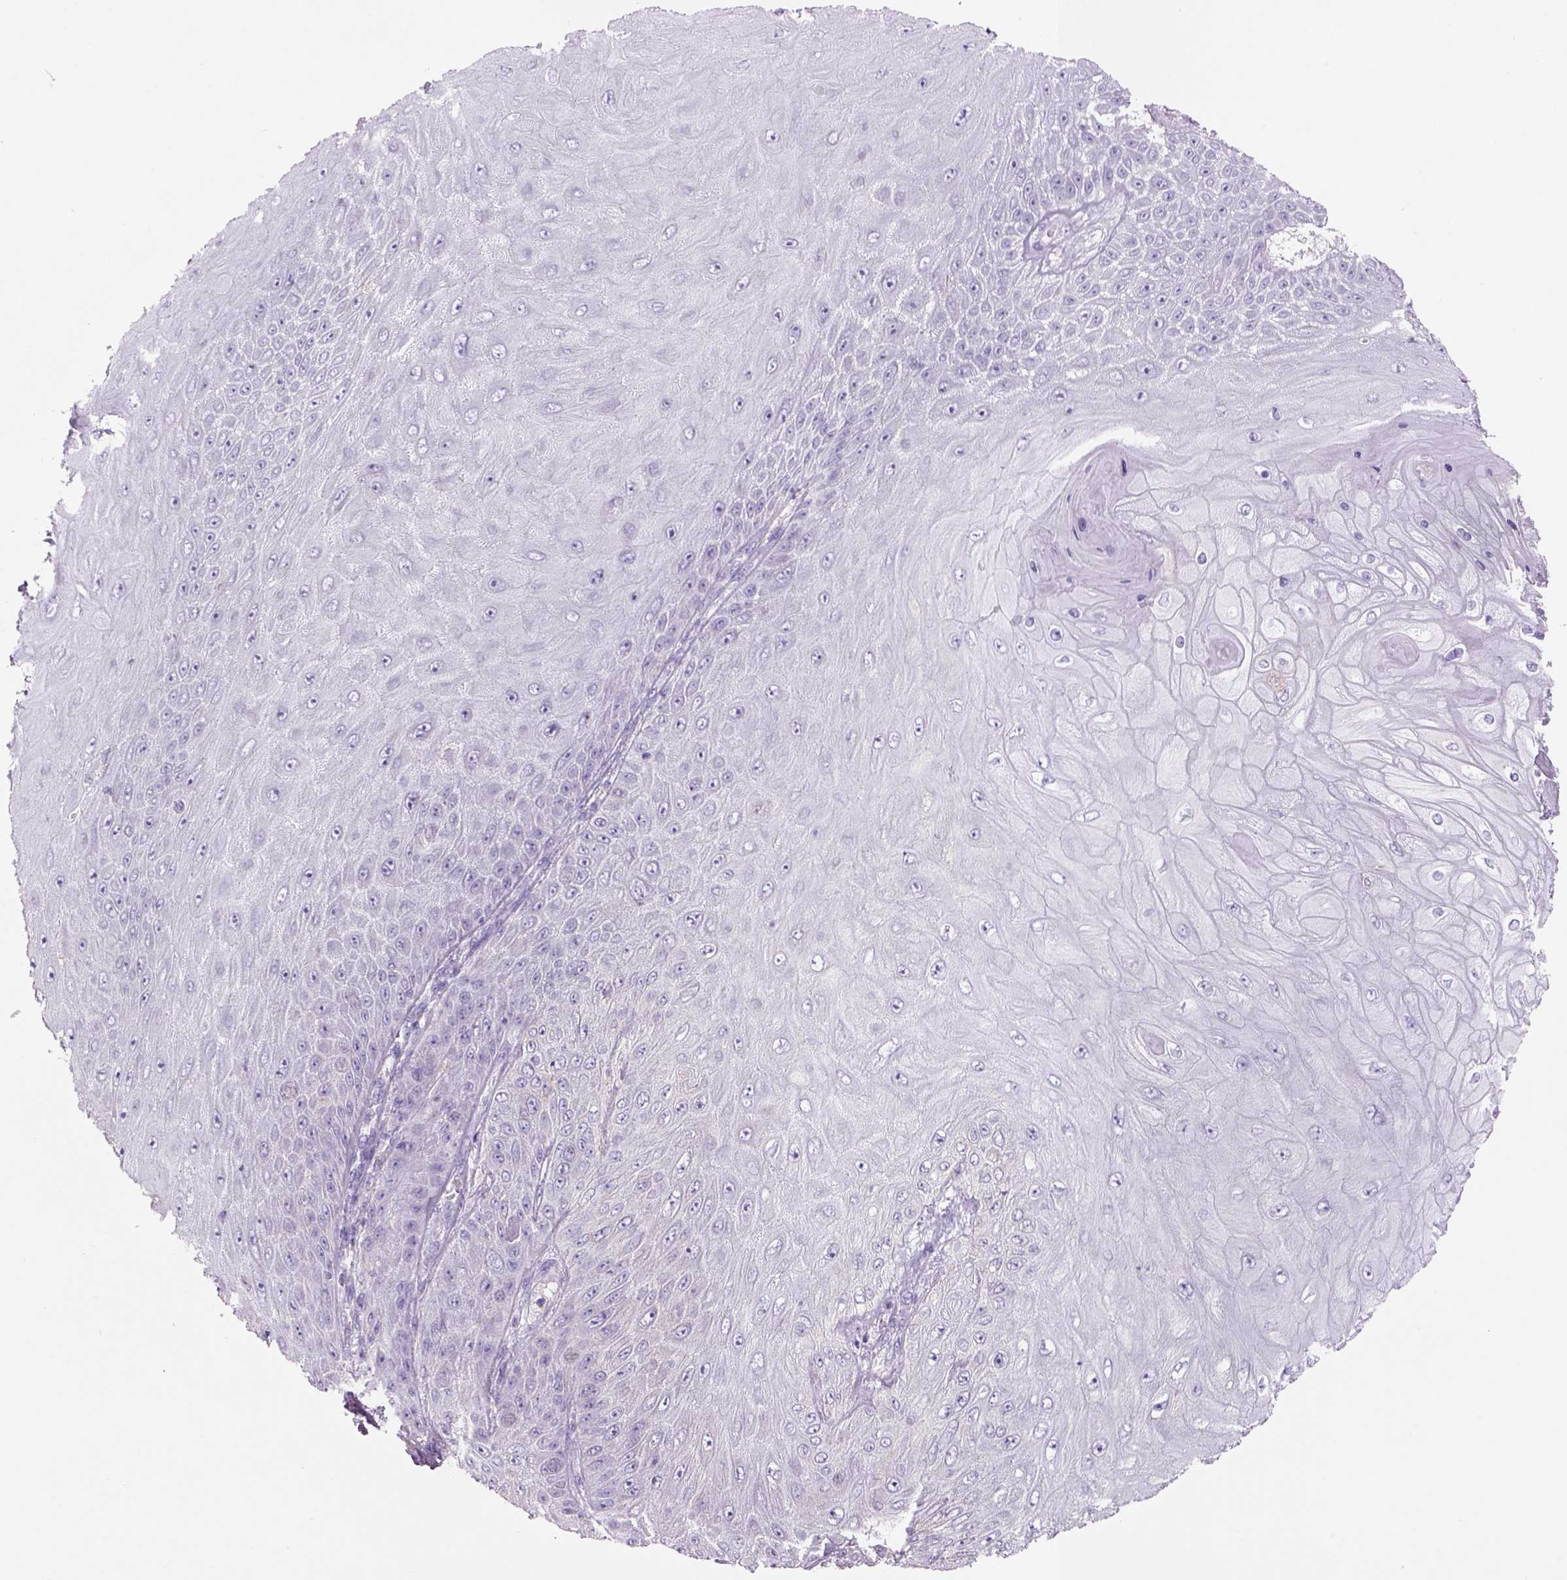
{"staining": {"intensity": "negative", "quantity": "none", "location": "none"}, "tissue": "skin cancer", "cell_type": "Tumor cells", "image_type": "cancer", "snomed": [{"axis": "morphology", "description": "Squamous cell carcinoma, NOS"}, {"axis": "topography", "description": "Skin"}], "caption": "This is a image of IHC staining of skin cancer, which shows no staining in tumor cells.", "gene": "NAALAD2", "patient": {"sex": "male", "age": 62}}